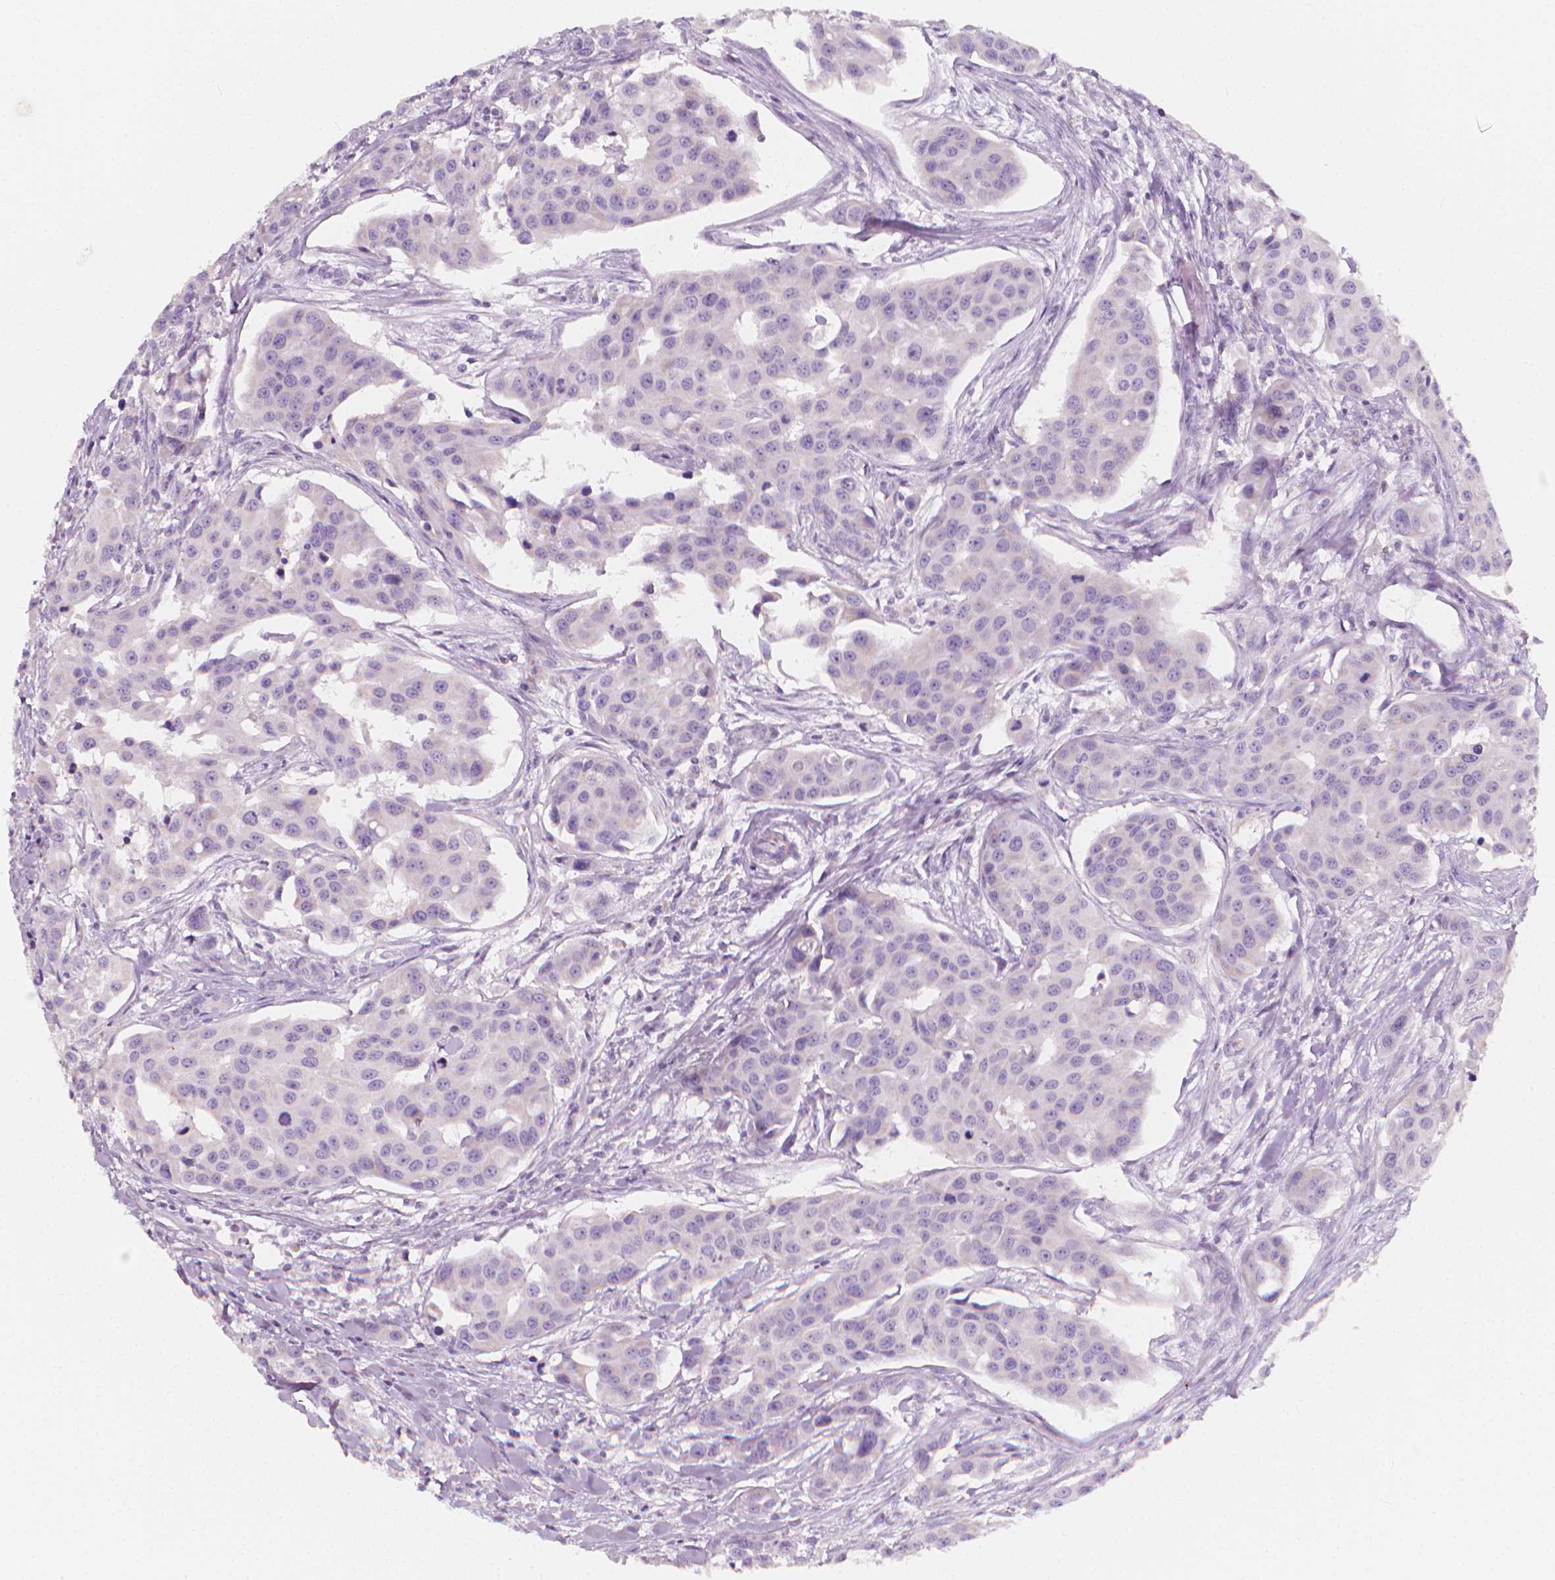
{"staining": {"intensity": "negative", "quantity": "none", "location": "none"}, "tissue": "head and neck cancer", "cell_type": "Tumor cells", "image_type": "cancer", "snomed": [{"axis": "morphology", "description": "Adenocarcinoma, NOS"}, {"axis": "topography", "description": "Head-Neck"}], "caption": "Human head and neck adenocarcinoma stained for a protein using immunohistochemistry (IHC) exhibits no positivity in tumor cells.", "gene": "RBFOX1", "patient": {"sex": "male", "age": 76}}